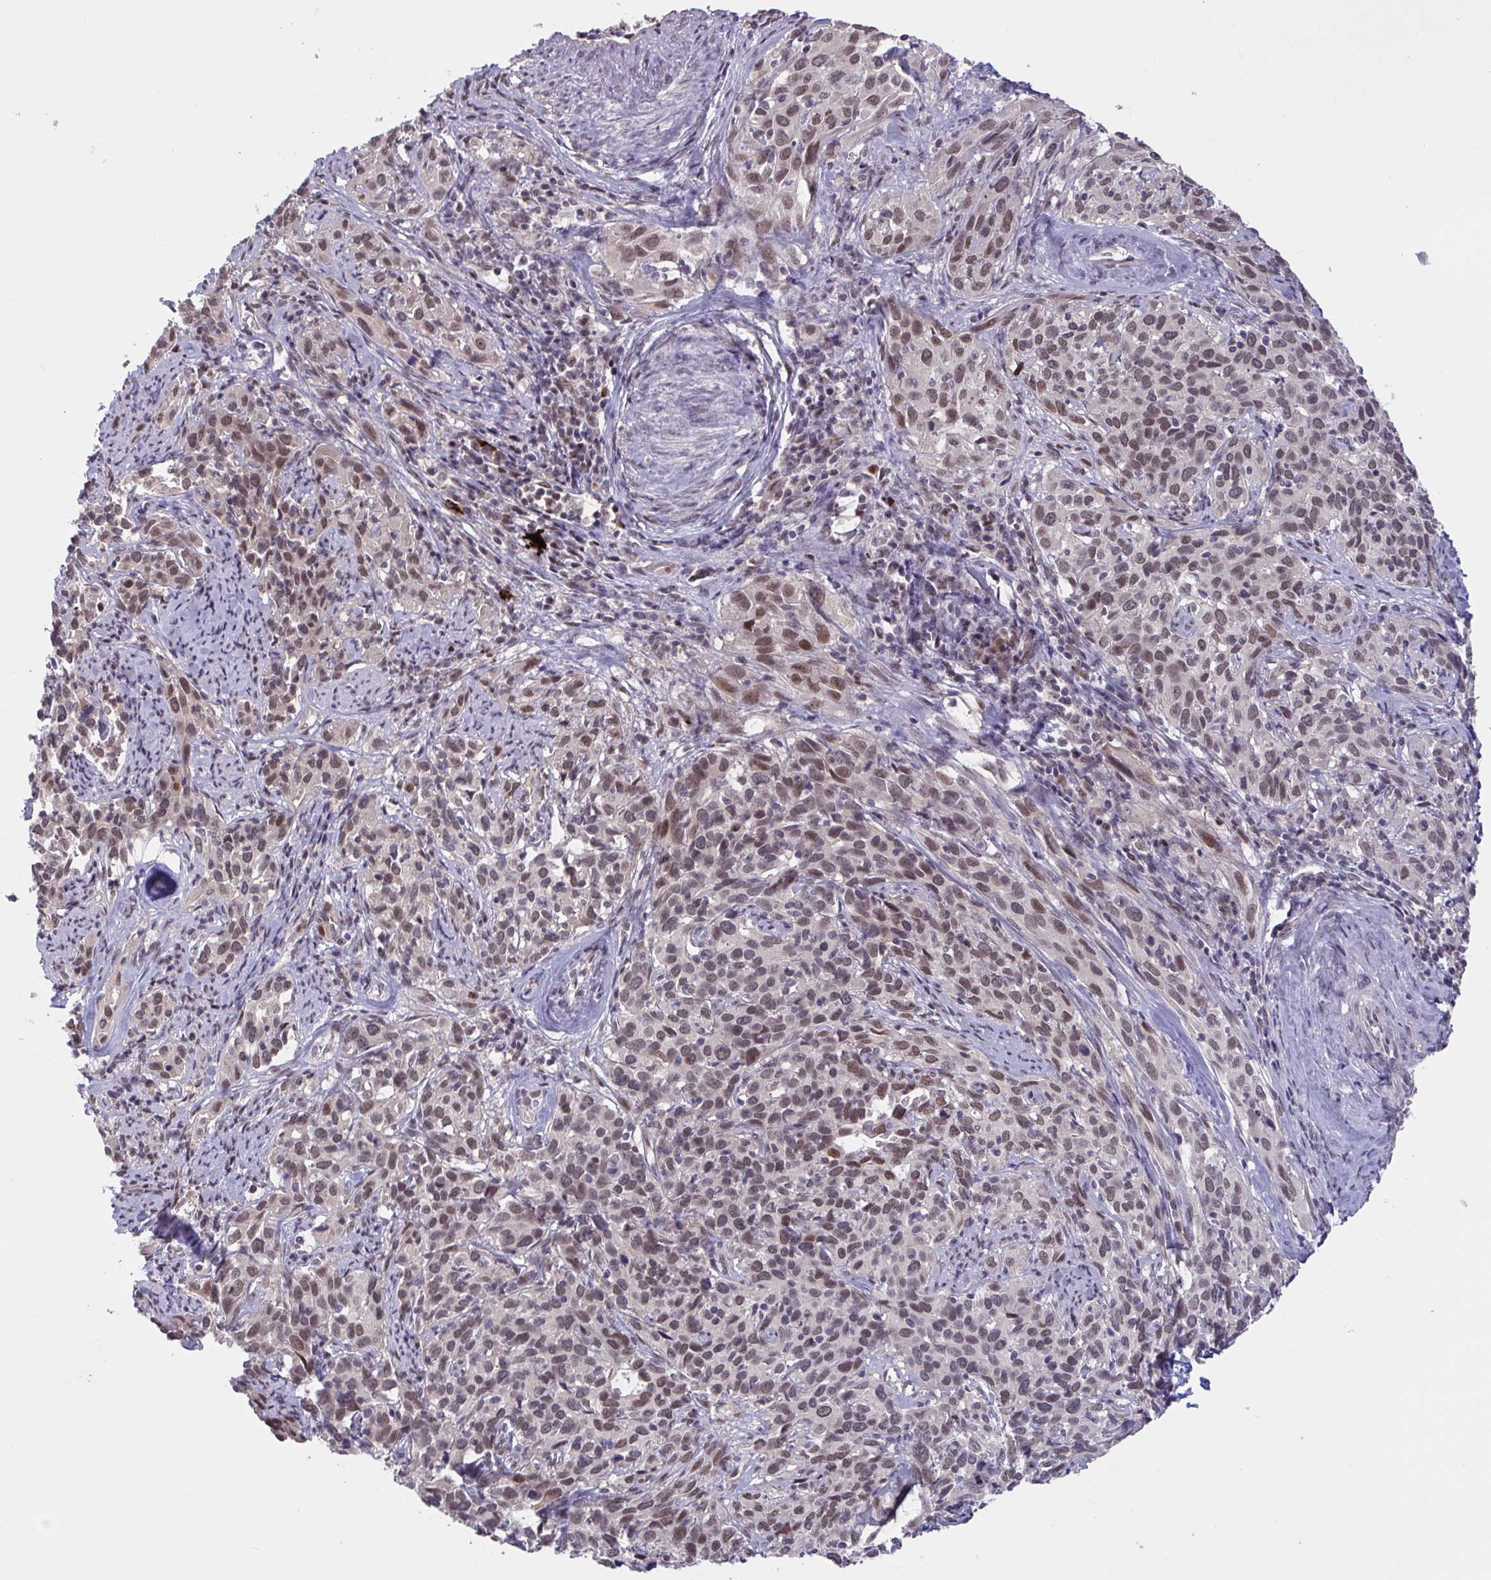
{"staining": {"intensity": "moderate", "quantity": ">75%", "location": "nuclear"}, "tissue": "cervical cancer", "cell_type": "Tumor cells", "image_type": "cancer", "snomed": [{"axis": "morphology", "description": "Normal tissue, NOS"}, {"axis": "morphology", "description": "Squamous cell carcinoma, NOS"}, {"axis": "topography", "description": "Cervix"}], "caption": "This is a photomicrograph of IHC staining of cervical cancer (squamous cell carcinoma), which shows moderate staining in the nuclear of tumor cells.", "gene": "ZNF414", "patient": {"sex": "female", "age": 51}}